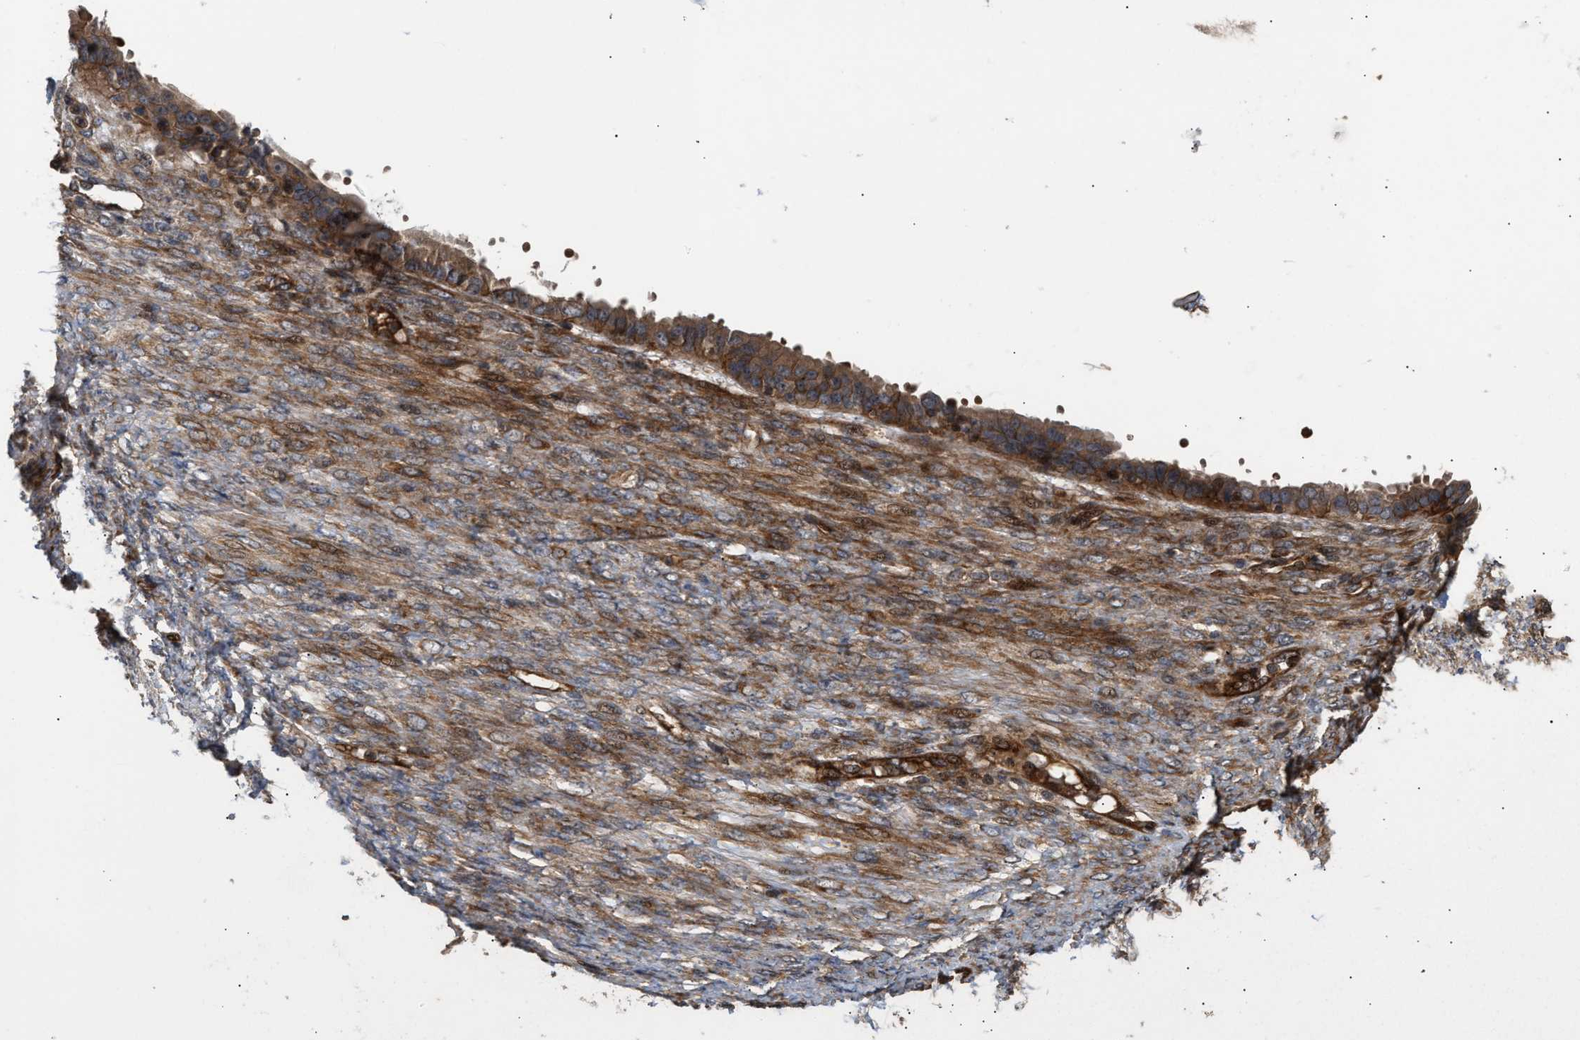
{"staining": {"intensity": "strong", "quantity": ">75%", "location": "cytoplasmic/membranous"}, "tissue": "ovarian cancer", "cell_type": "Tumor cells", "image_type": "cancer", "snomed": [{"axis": "morphology", "description": "Cystadenocarcinoma, serous, NOS"}, {"axis": "topography", "description": "Ovary"}], "caption": "Strong cytoplasmic/membranous staining for a protein is appreciated in about >75% of tumor cells of ovarian cancer (serous cystadenocarcinoma) using immunohistochemistry.", "gene": "STAU1", "patient": {"sex": "female", "age": 58}}